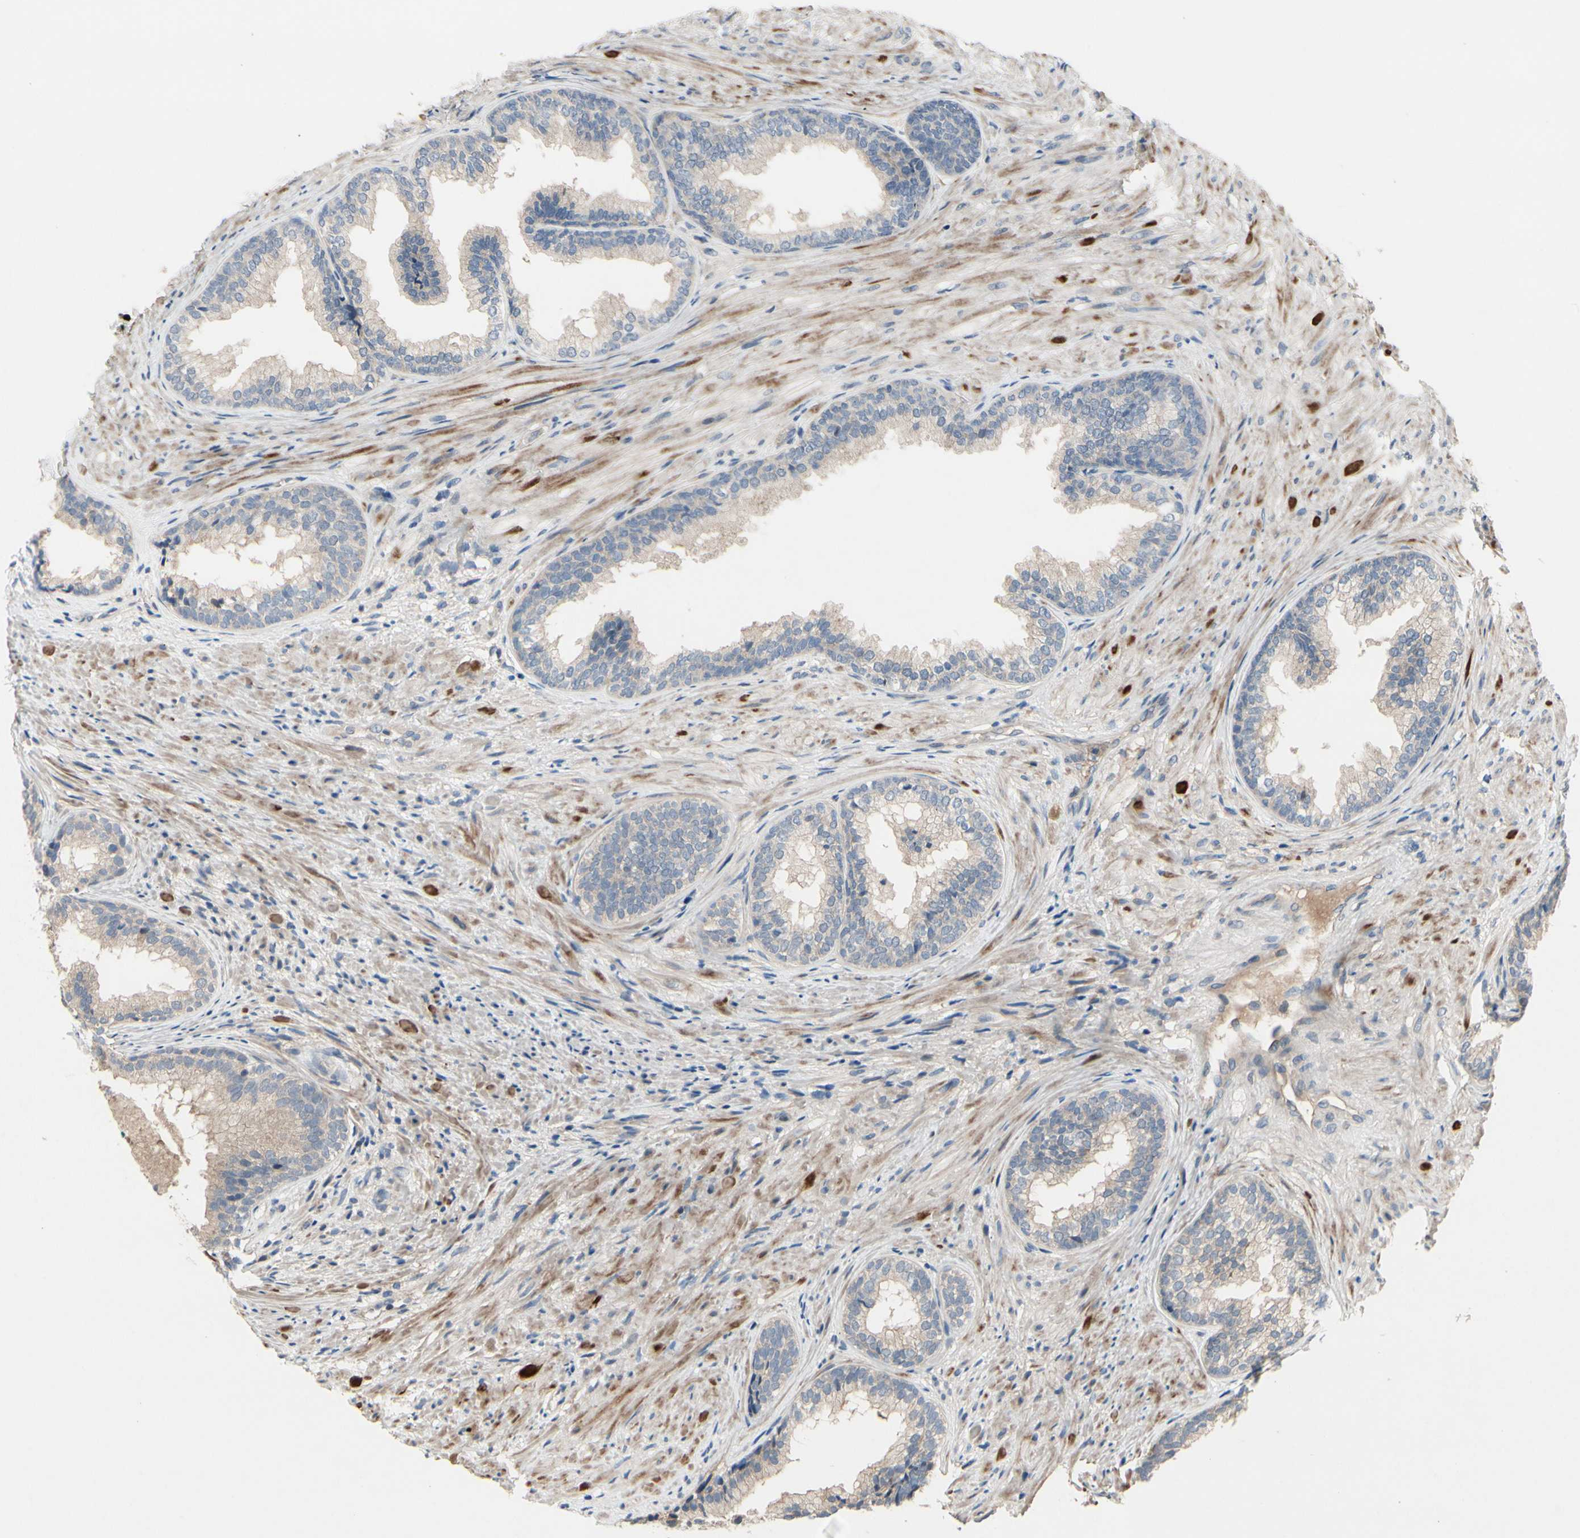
{"staining": {"intensity": "weak", "quantity": "<25%", "location": "cytoplasmic/membranous"}, "tissue": "prostate", "cell_type": "Glandular cells", "image_type": "normal", "snomed": [{"axis": "morphology", "description": "Normal tissue, NOS"}, {"axis": "topography", "description": "Prostate"}], "caption": "This is an immunohistochemistry photomicrograph of unremarkable human prostate. There is no staining in glandular cells.", "gene": "ICAM5", "patient": {"sex": "male", "age": 76}}